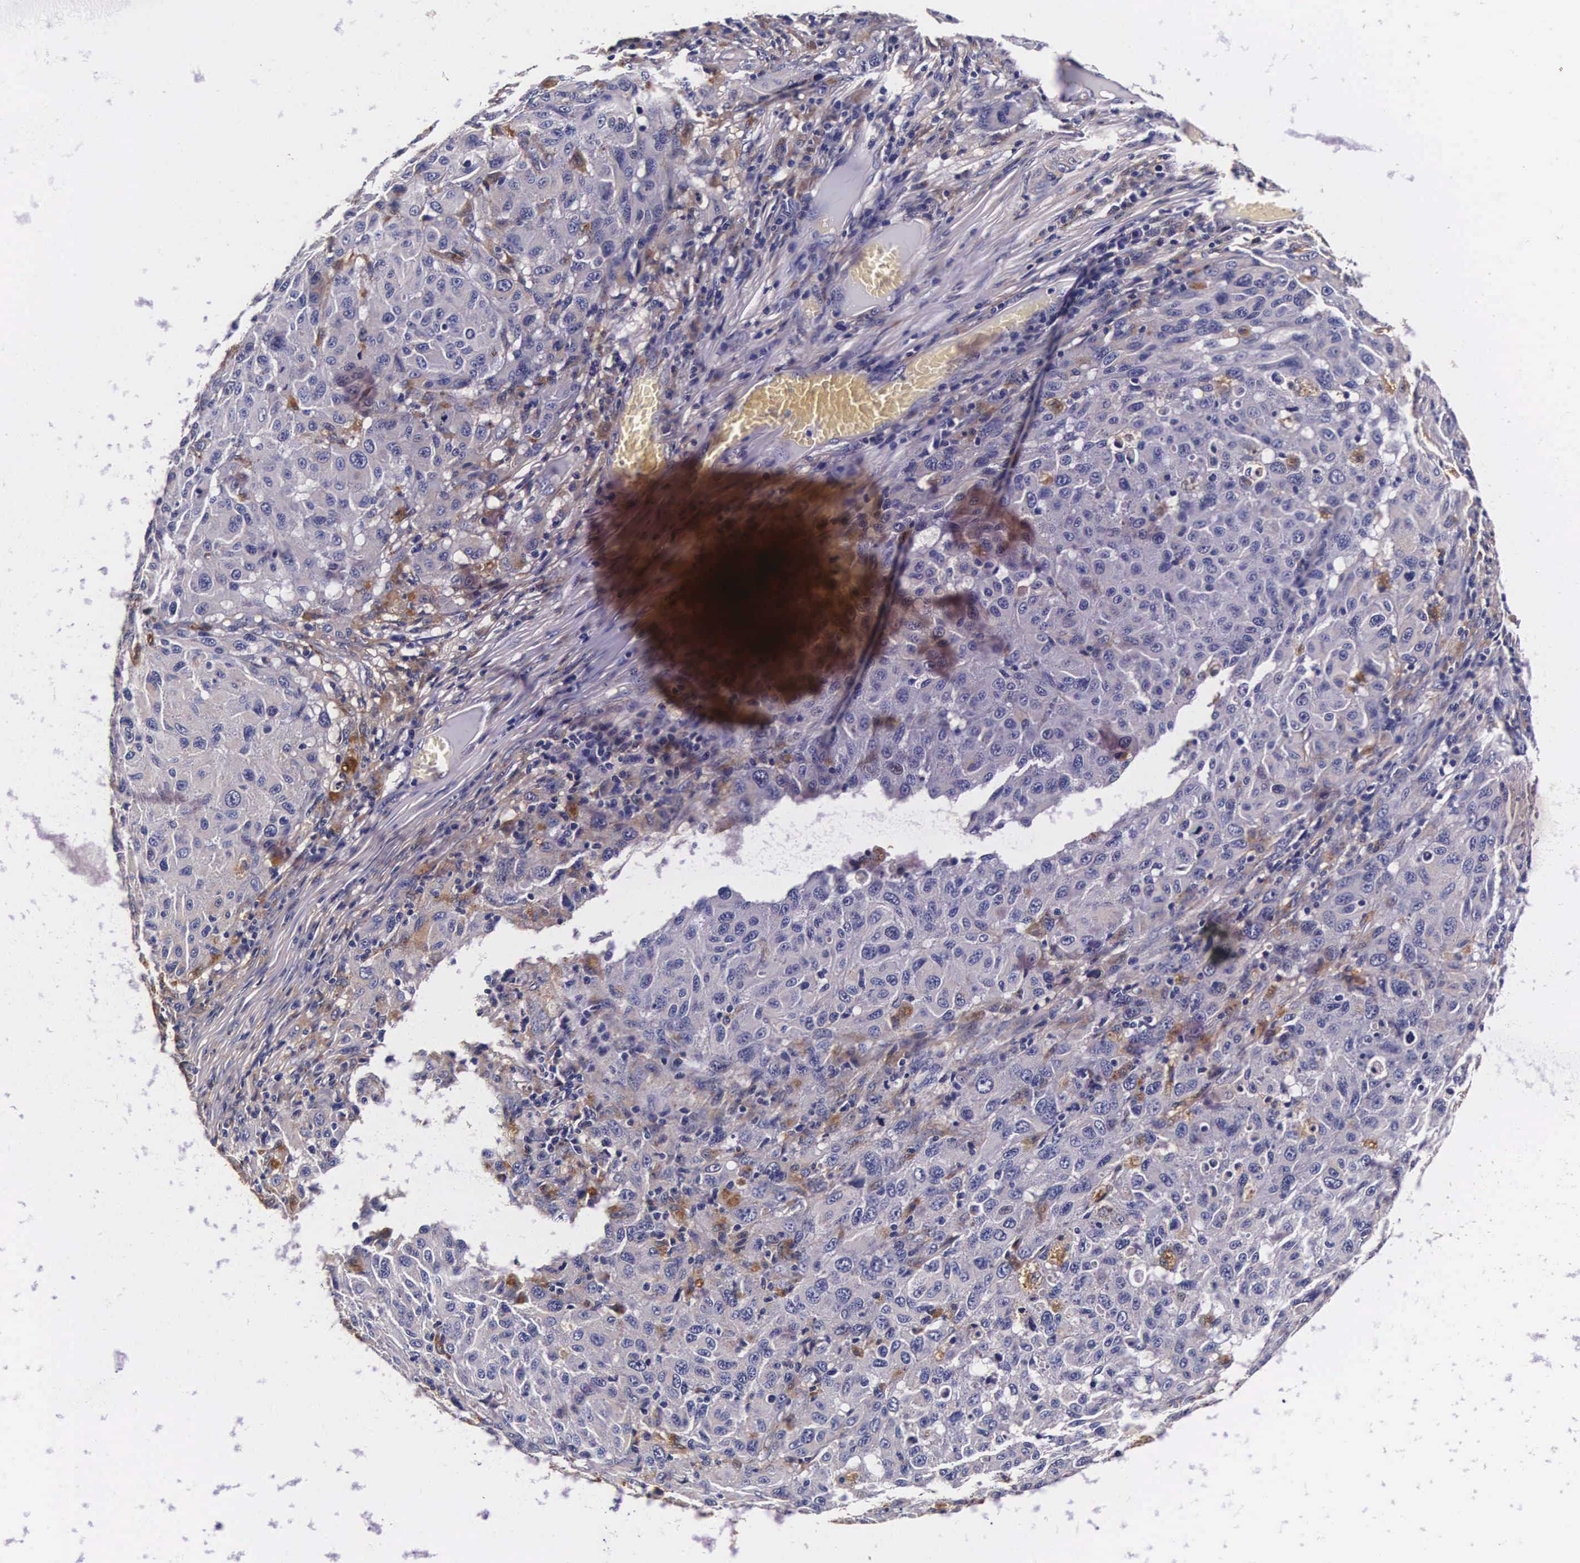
{"staining": {"intensity": "moderate", "quantity": "<25%", "location": "cytoplasmic/membranous"}, "tissue": "melanoma", "cell_type": "Tumor cells", "image_type": "cancer", "snomed": [{"axis": "morphology", "description": "Malignant melanoma, NOS"}, {"axis": "topography", "description": "Skin"}], "caption": "Melanoma was stained to show a protein in brown. There is low levels of moderate cytoplasmic/membranous positivity in approximately <25% of tumor cells.", "gene": "CTSB", "patient": {"sex": "female", "age": 77}}